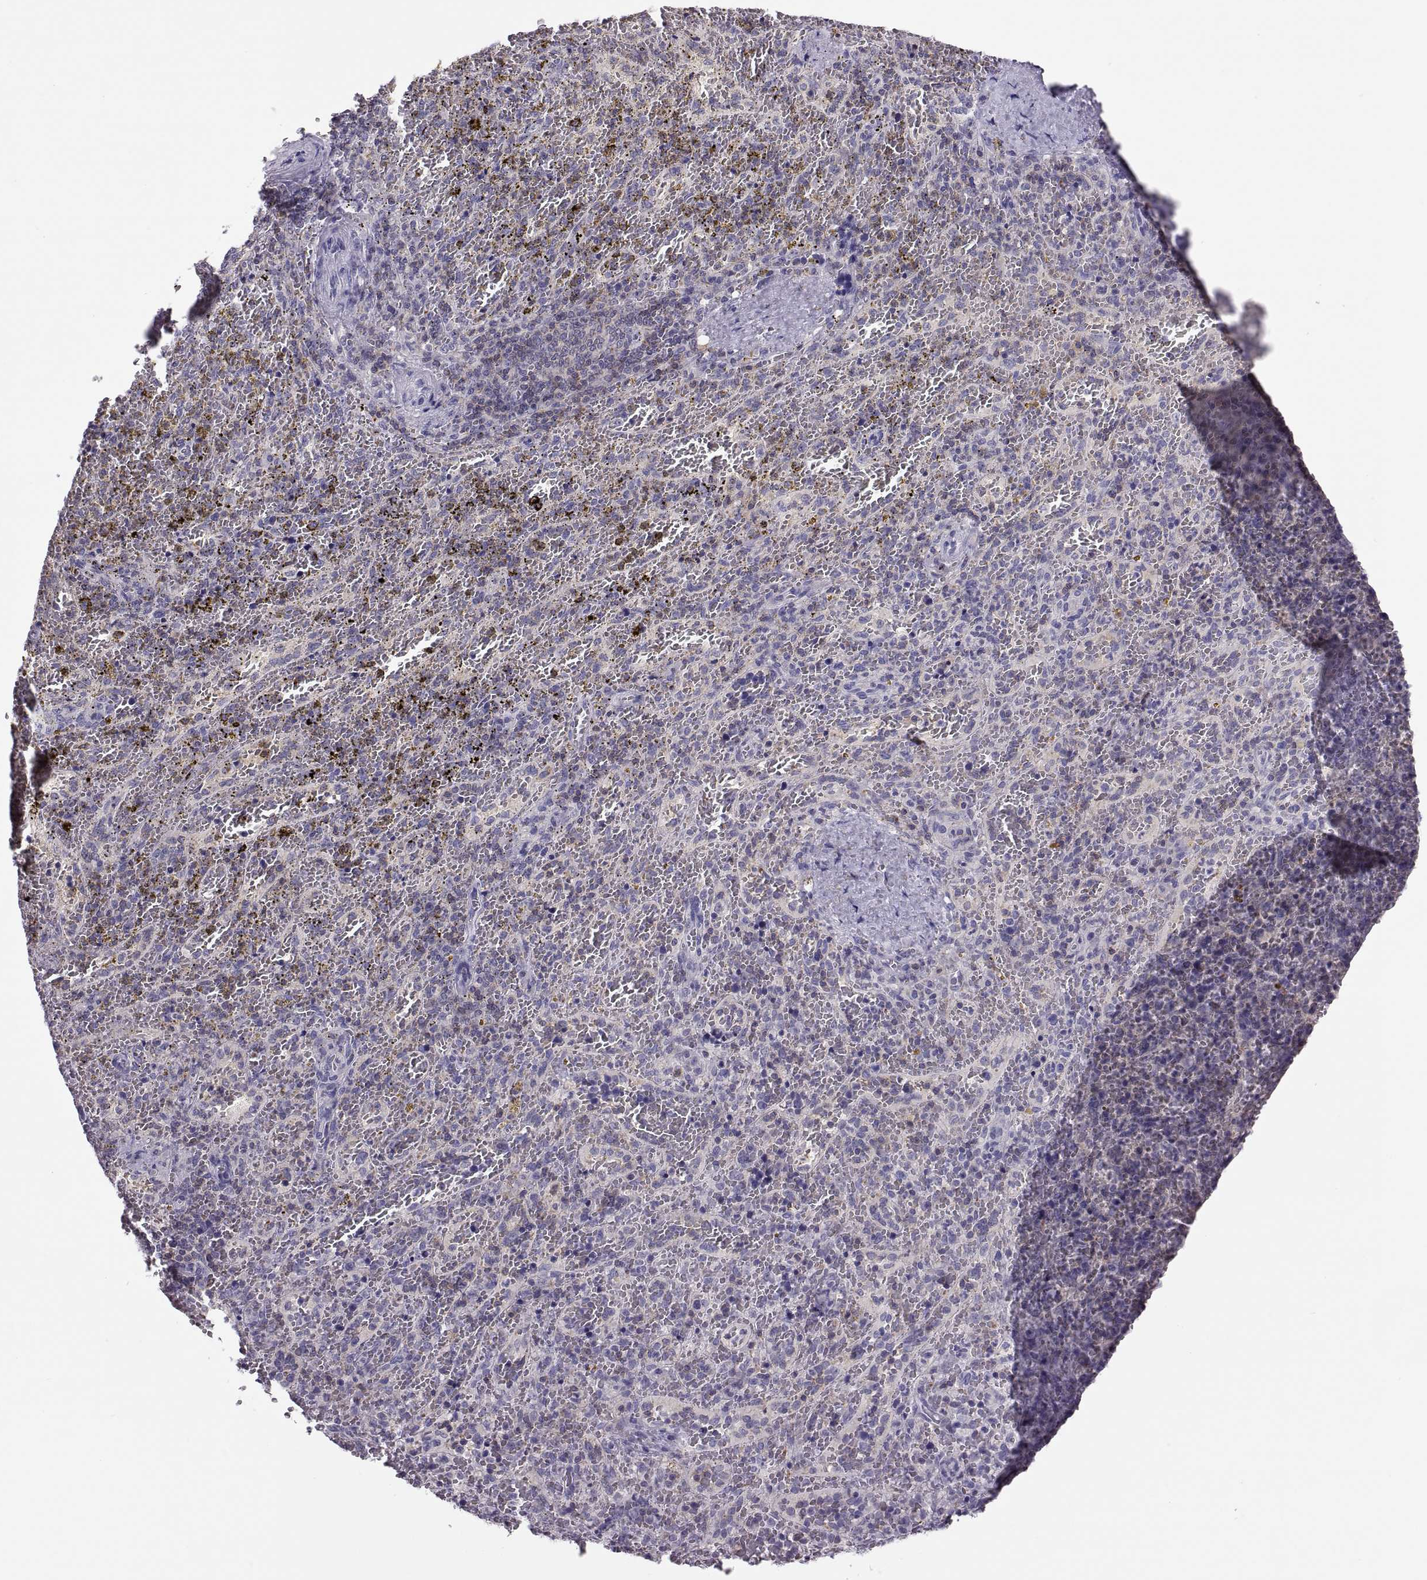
{"staining": {"intensity": "negative", "quantity": "none", "location": "none"}, "tissue": "spleen", "cell_type": "Cells in red pulp", "image_type": "normal", "snomed": [{"axis": "morphology", "description": "Normal tissue, NOS"}, {"axis": "topography", "description": "Spleen"}], "caption": "Cells in red pulp are negative for protein expression in unremarkable human spleen. Nuclei are stained in blue.", "gene": "TTC21A", "patient": {"sex": "female", "age": 50}}